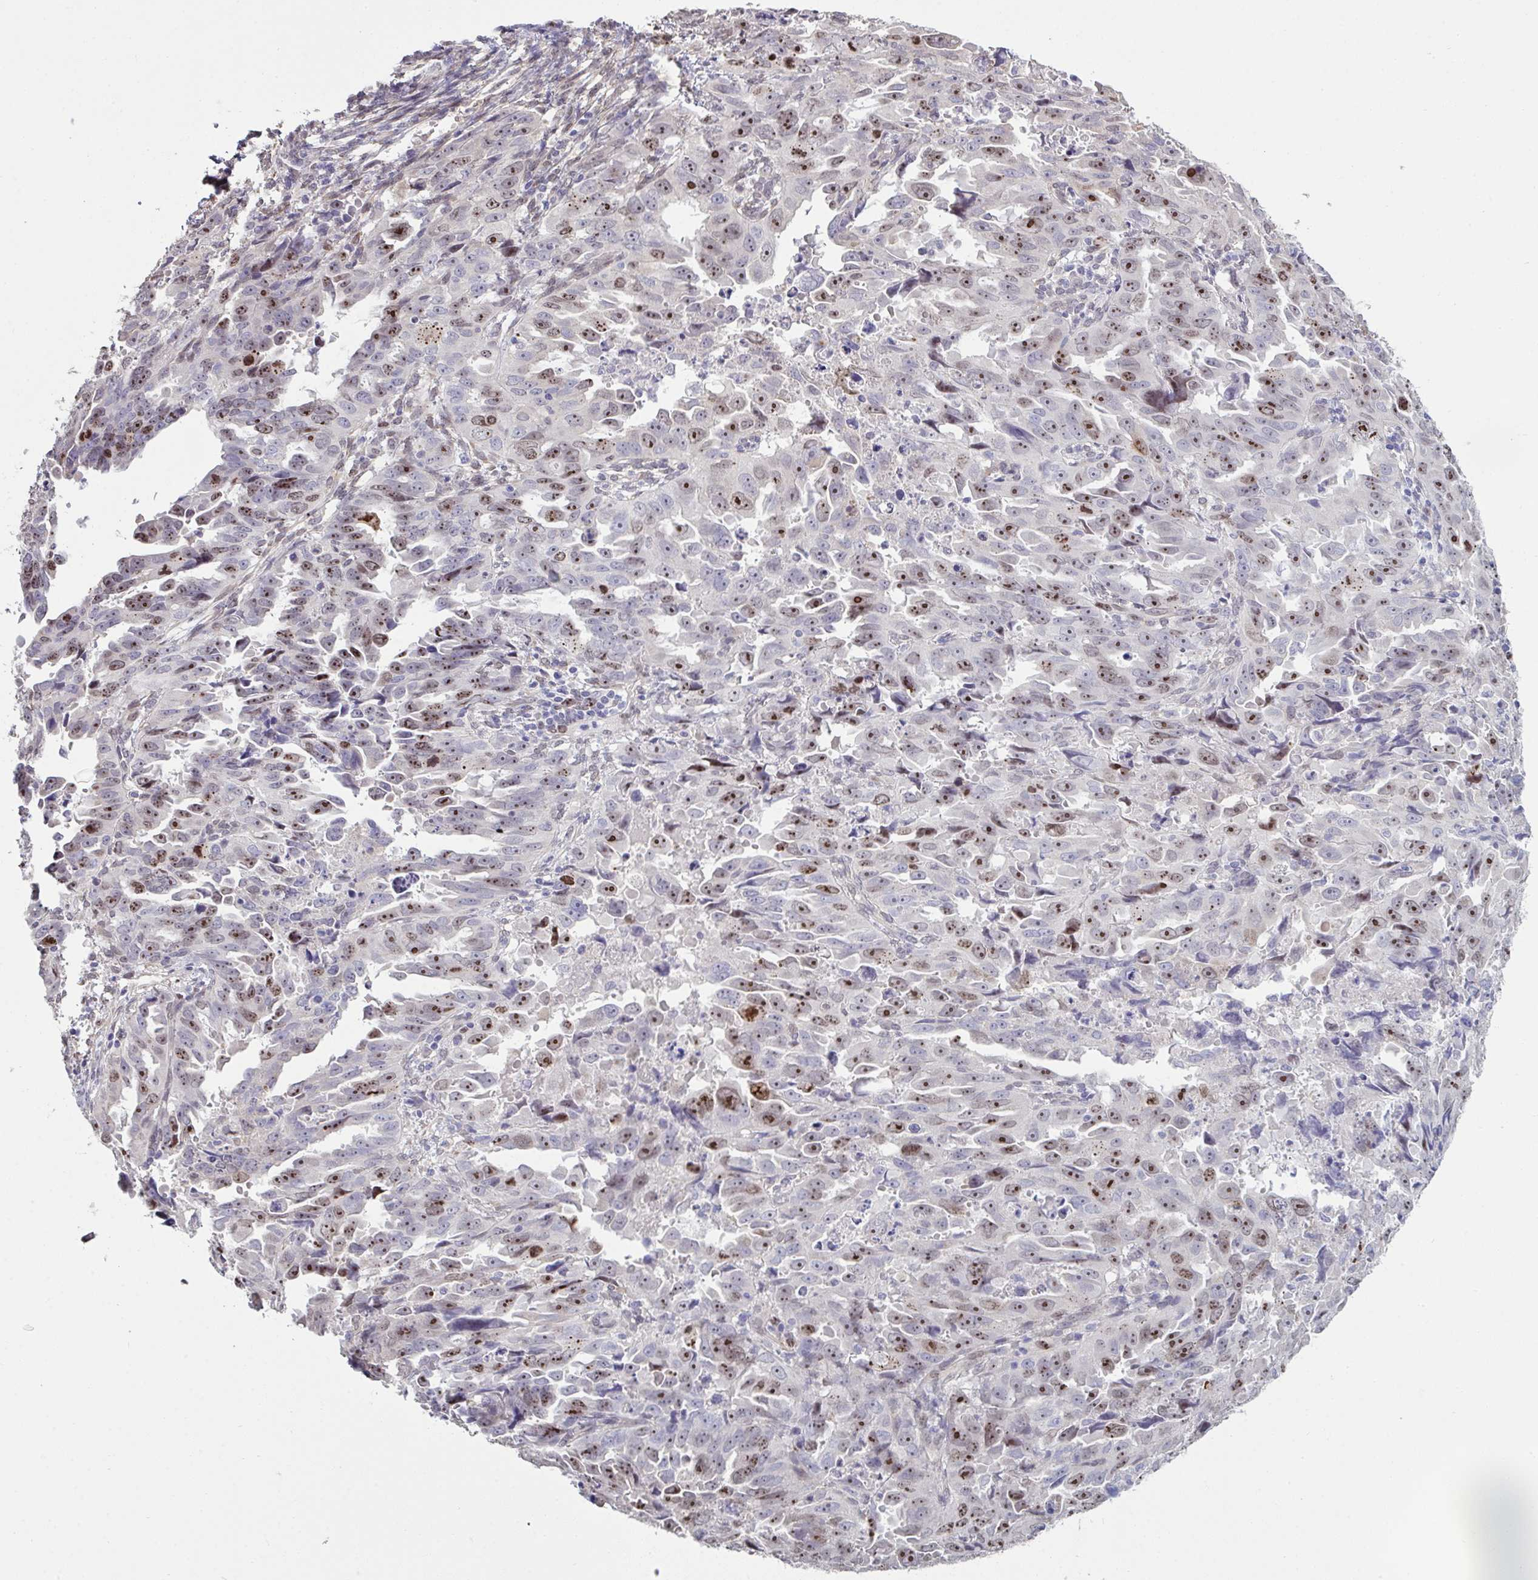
{"staining": {"intensity": "moderate", "quantity": "25%-75%", "location": "nuclear"}, "tissue": "endometrial cancer", "cell_type": "Tumor cells", "image_type": "cancer", "snomed": [{"axis": "morphology", "description": "Adenocarcinoma, NOS"}, {"axis": "topography", "description": "Endometrium"}], "caption": "Protein positivity by immunohistochemistry demonstrates moderate nuclear positivity in about 25%-75% of tumor cells in adenocarcinoma (endometrial).", "gene": "SETD7", "patient": {"sex": "female", "age": 65}}